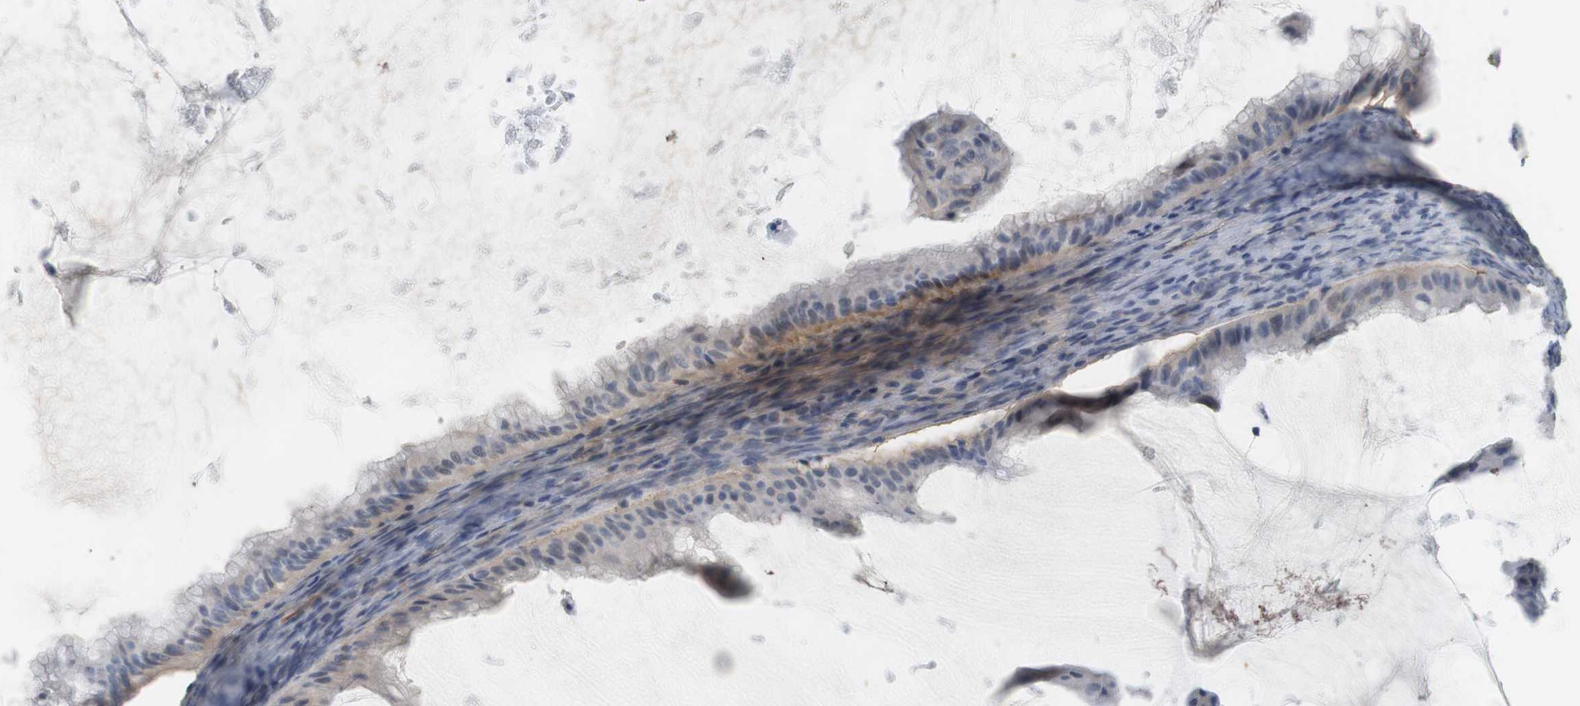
{"staining": {"intensity": "weak", "quantity": "<25%", "location": "cytoplasmic/membranous"}, "tissue": "ovarian cancer", "cell_type": "Tumor cells", "image_type": "cancer", "snomed": [{"axis": "morphology", "description": "Cystadenocarcinoma, mucinous, NOS"}, {"axis": "topography", "description": "Ovary"}], "caption": "Immunohistochemistry micrograph of neoplastic tissue: ovarian cancer stained with DAB (3,3'-diaminobenzidine) demonstrates no significant protein staining in tumor cells.", "gene": "OSR1", "patient": {"sex": "female", "age": 61}}